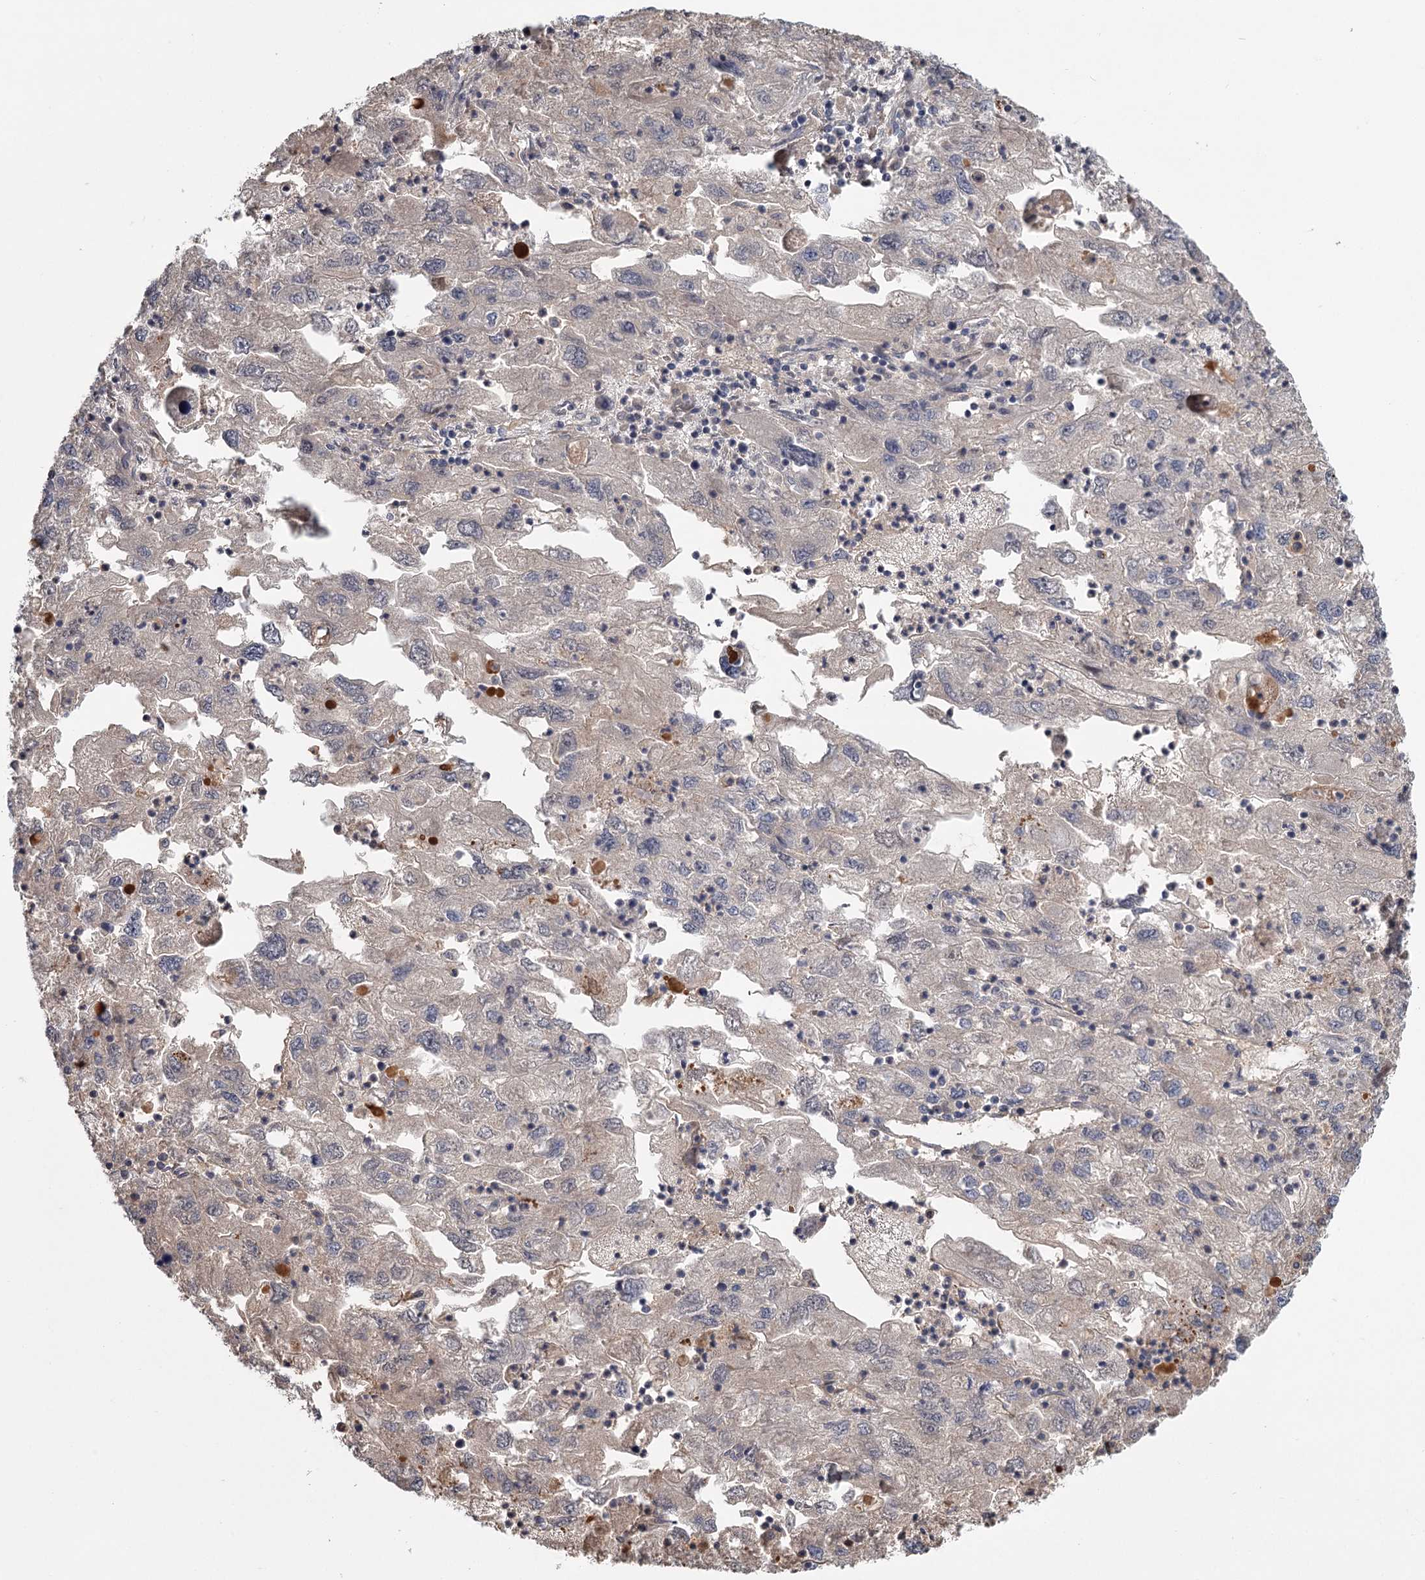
{"staining": {"intensity": "moderate", "quantity": "25%-75%", "location": "cytoplasmic/membranous"}, "tissue": "endometrial cancer", "cell_type": "Tumor cells", "image_type": "cancer", "snomed": [{"axis": "morphology", "description": "Adenocarcinoma, NOS"}, {"axis": "topography", "description": "Endometrium"}], "caption": "Immunohistochemistry (IHC) staining of endometrial adenocarcinoma, which exhibits medium levels of moderate cytoplasmic/membranous staining in approximately 25%-75% of tumor cells indicating moderate cytoplasmic/membranous protein expression. The staining was performed using DAB (3,3'-diaminobenzidine) (brown) for protein detection and nuclei were counterstained in hematoxylin (blue).", "gene": "DHRS9", "patient": {"sex": "female", "age": 49}}